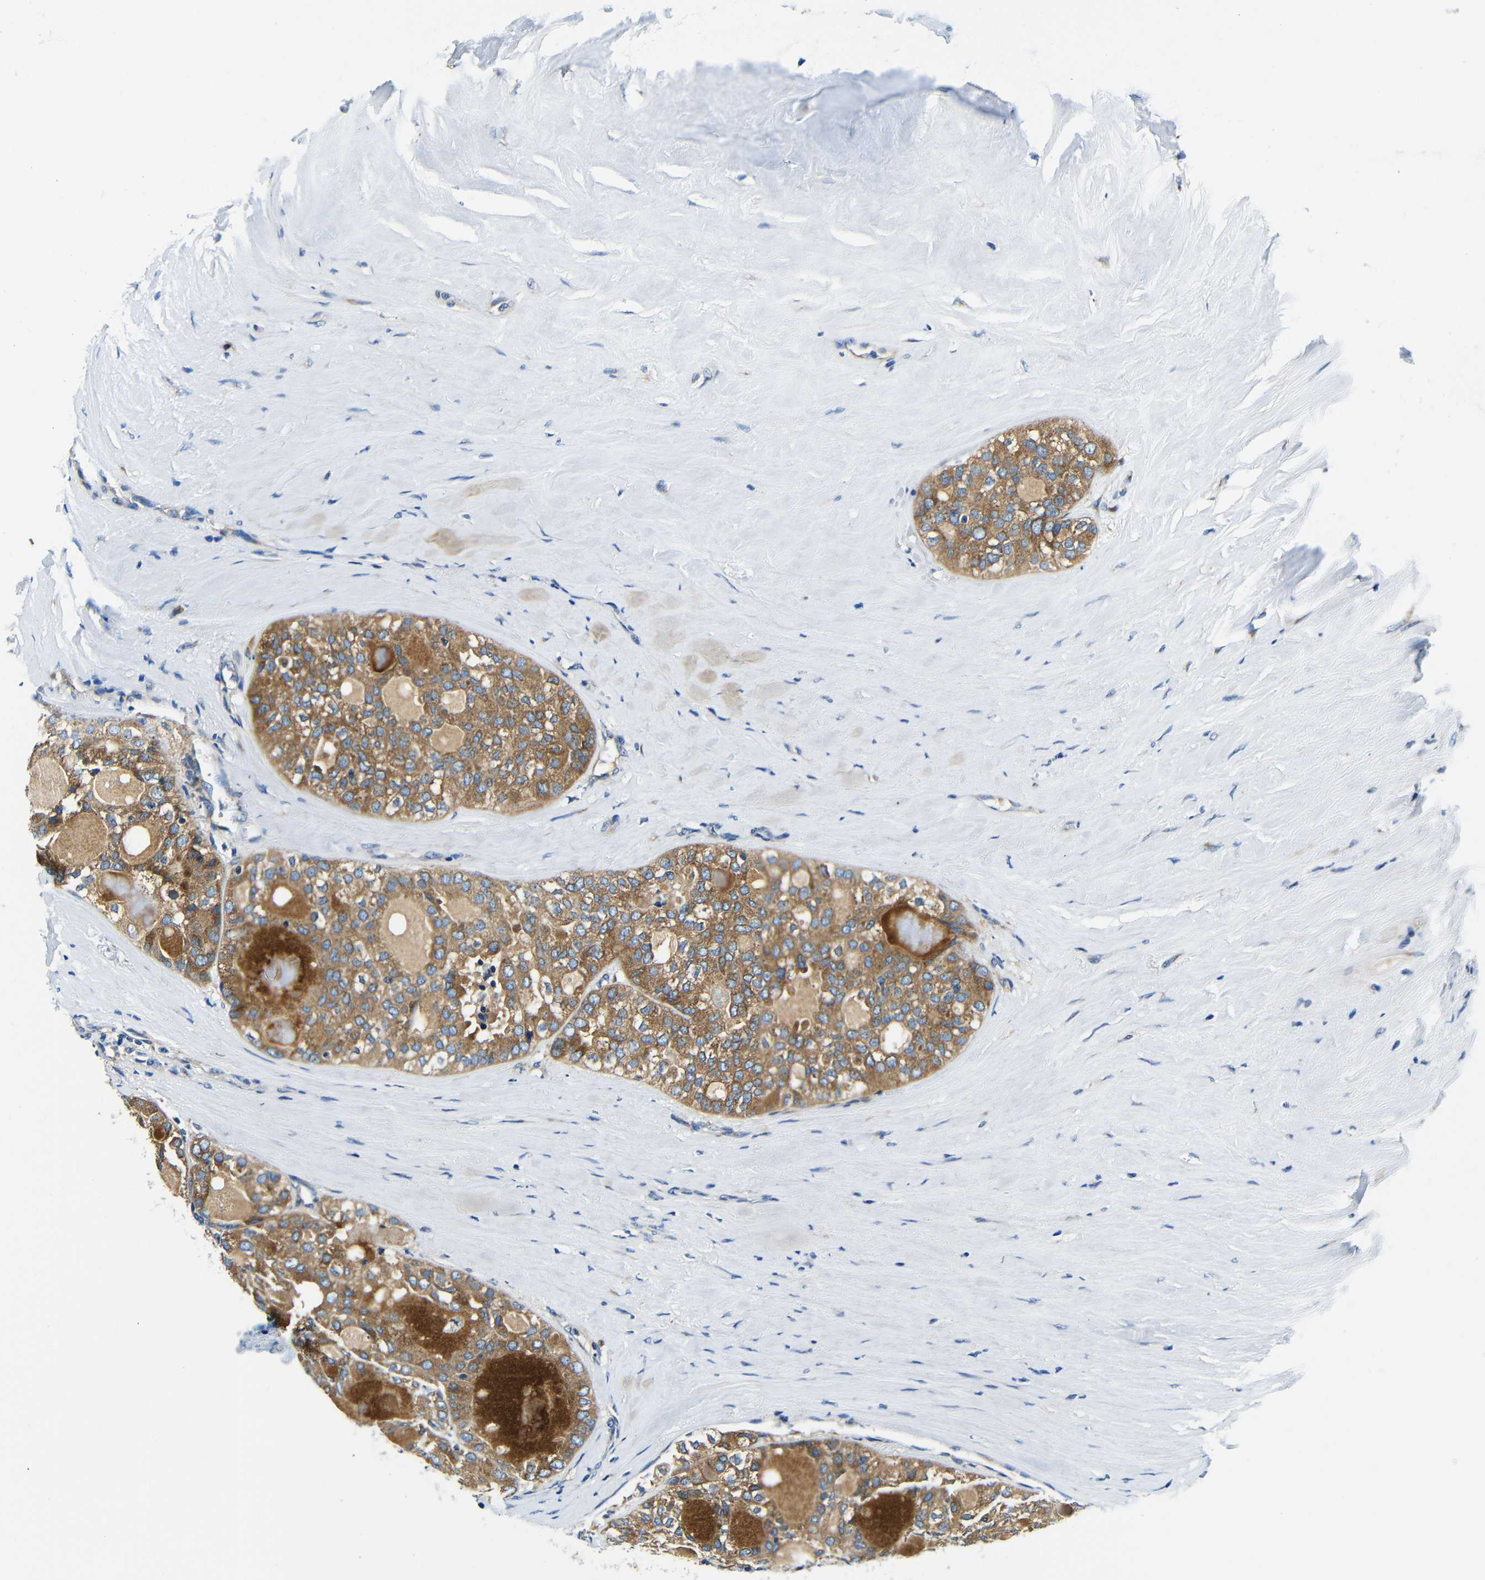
{"staining": {"intensity": "moderate", "quantity": ">75%", "location": "cytoplasmic/membranous"}, "tissue": "thyroid cancer", "cell_type": "Tumor cells", "image_type": "cancer", "snomed": [{"axis": "morphology", "description": "Follicular adenoma carcinoma, NOS"}, {"axis": "topography", "description": "Thyroid gland"}], "caption": "A histopathology image of human follicular adenoma carcinoma (thyroid) stained for a protein shows moderate cytoplasmic/membranous brown staining in tumor cells. The staining is performed using DAB (3,3'-diaminobenzidine) brown chromogen to label protein expression. The nuclei are counter-stained blue using hematoxylin.", "gene": "USO1", "patient": {"sex": "male", "age": 75}}